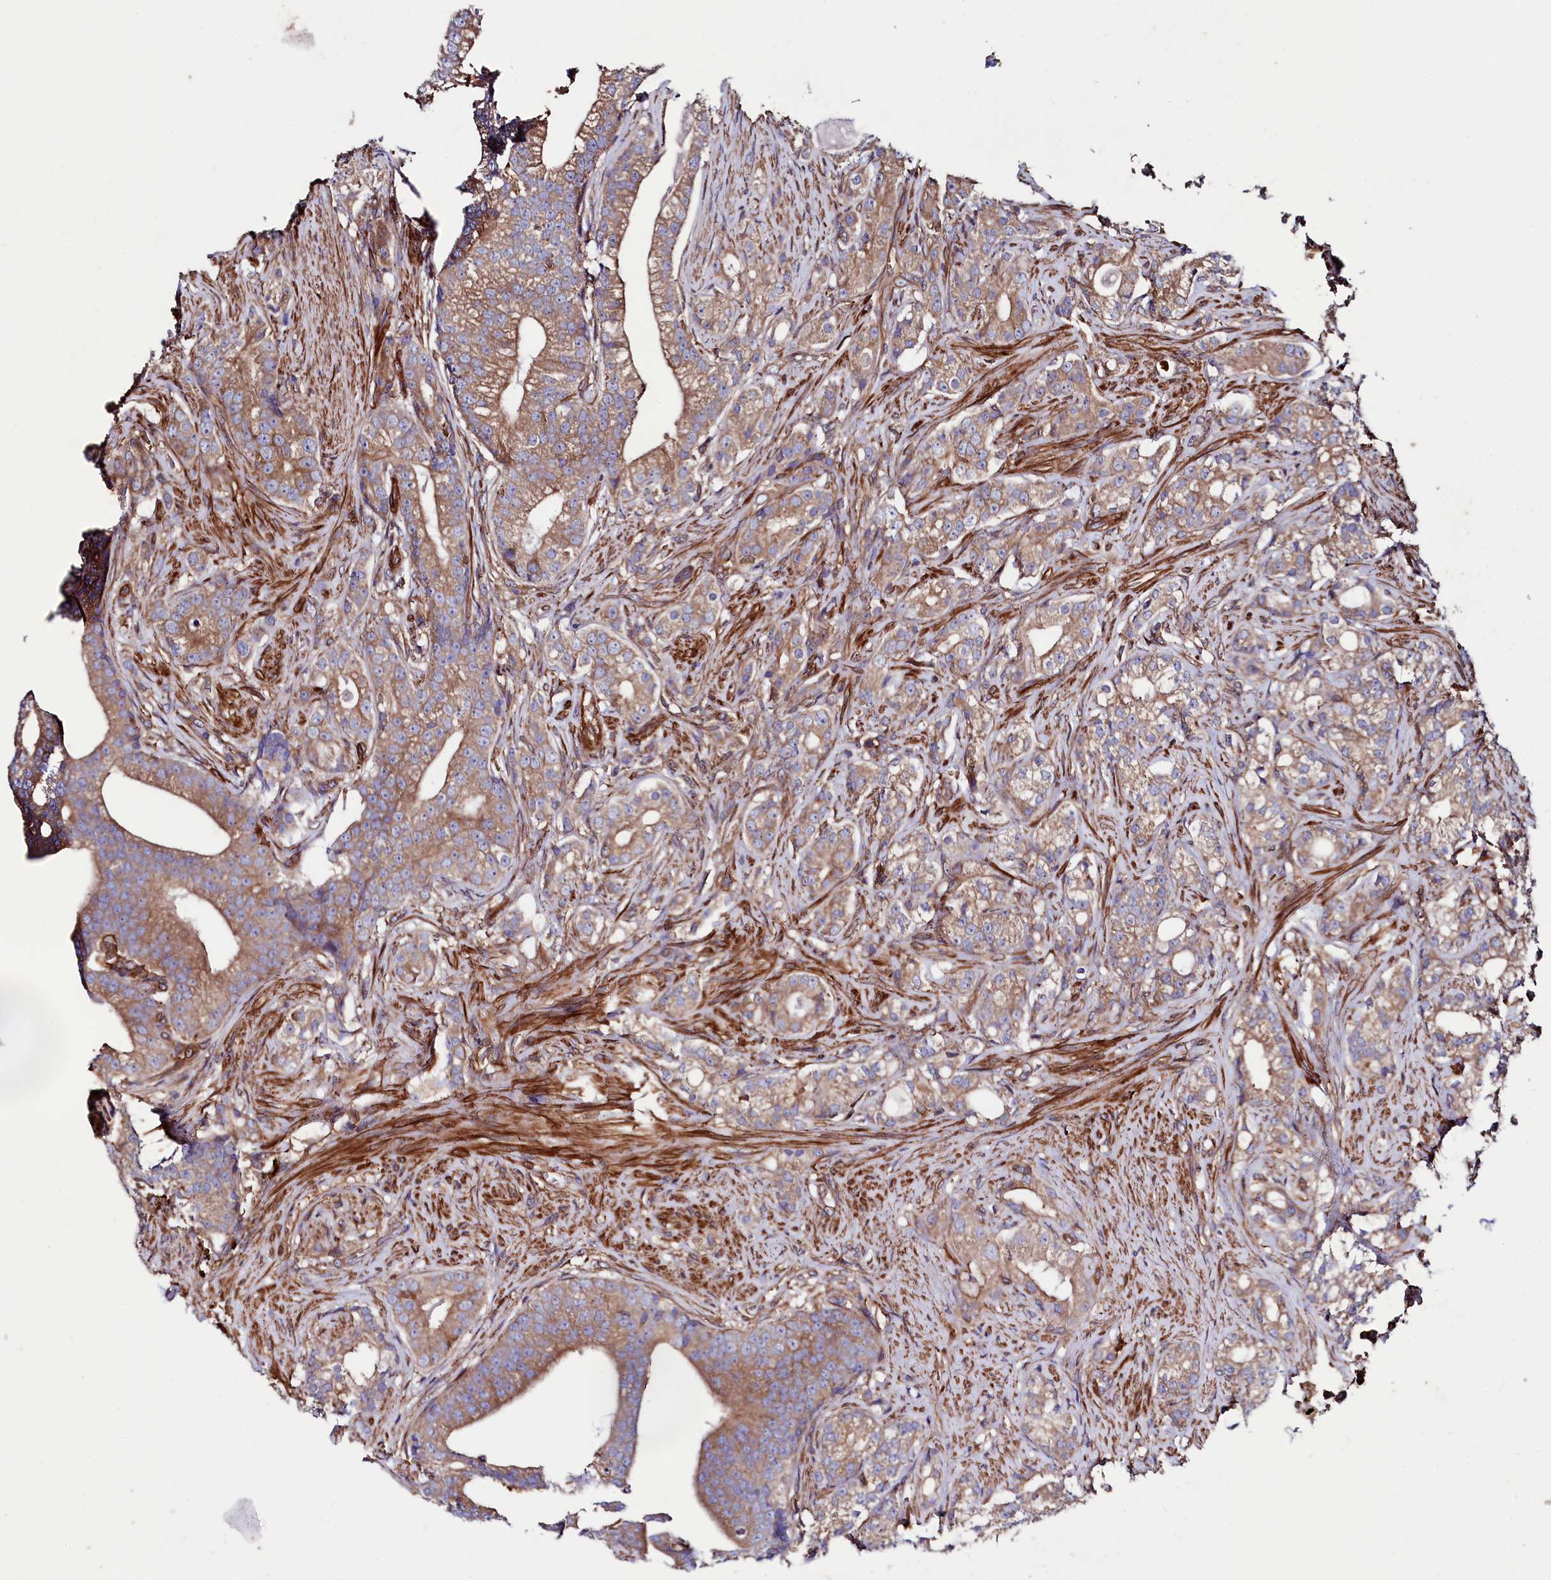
{"staining": {"intensity": "moderate", "quantity": ">75%", "location": "cytoplasmic/membranous"}, "tissue": "prostate cancer", "cell_type": "Tumor cells", "image_type": "cancer", "snomed": [{"axis": "morphology", "description": "Adenocarcinoma, Low grade"}, {"axis": "topography", "description": "Prostate"}], "caption": "Human low-grade adenocarcinoma (prostate) stained with a protein marker demonstrates moderate staining in tumor cells.", "gene": "STAMBPL1", "patient": {"sex": "male", "age": 71}}